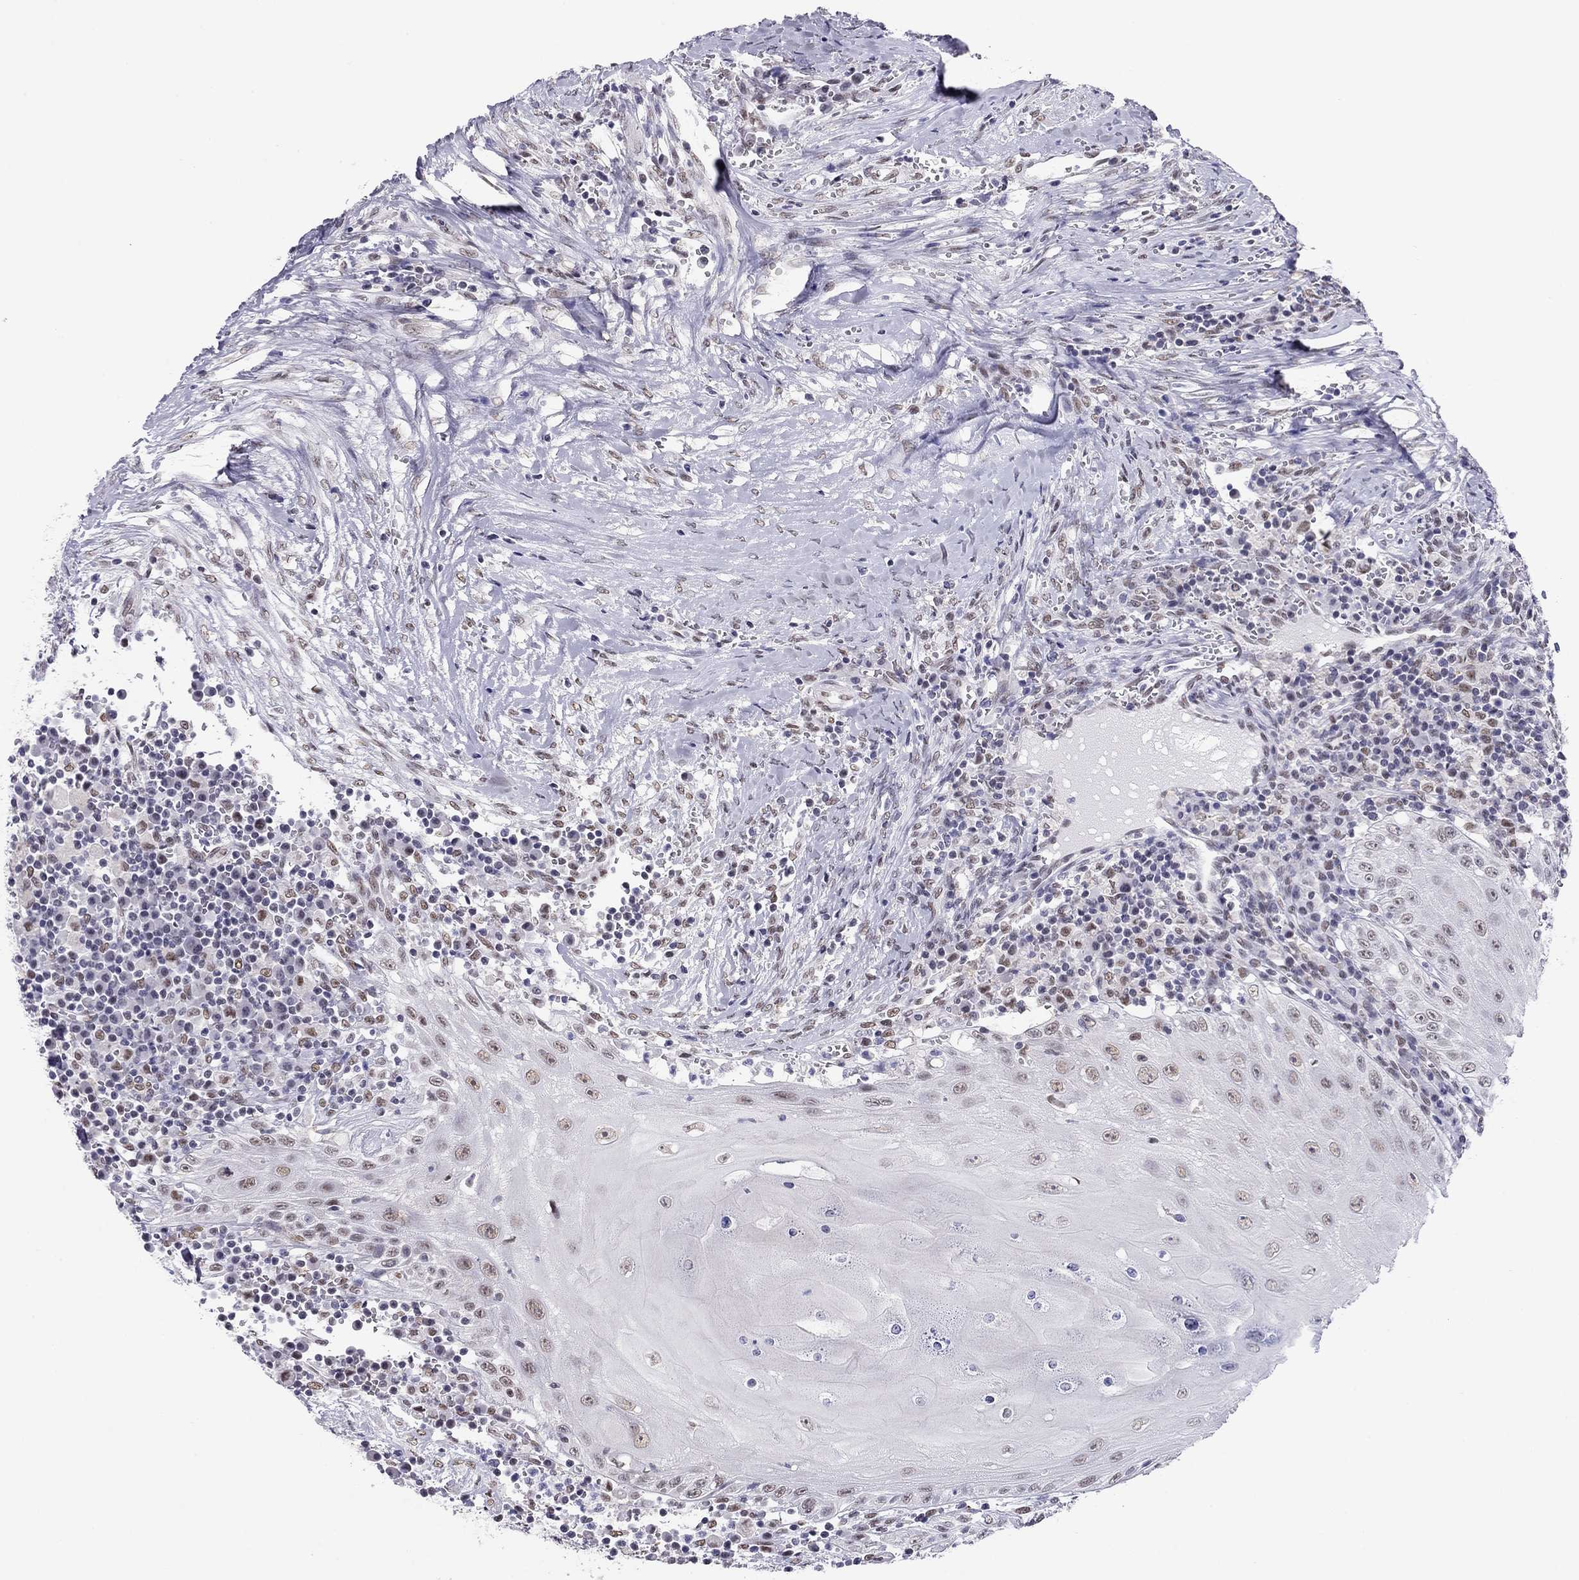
{"staining": {"intensity": "weak", "quantity": ">75%", "location": "nuclear"}, "tissue": "head and neck cancer", "cell_type": "Tumor cells", "image_type": "cancer", "snomed": [{"axis": "morphology", "description": "Squamous cell carcinoma, NOS"}, {"axis": "topography", "description": "Oral tissue"}, {"axis": "topography", "description": "Head-Neck"}], "caption": "The micrograph shows staining of squamous cell carcinoma (head and neck), revealing weak nuclear protein staining (brown color) within tumor cells. (DAB (3,3'-diaminobenzidine) IHC, brown staining for protein, blue staining for nuclei).", "gene": "DOT1L", "patient": {"sex": "male", "age": 58}}